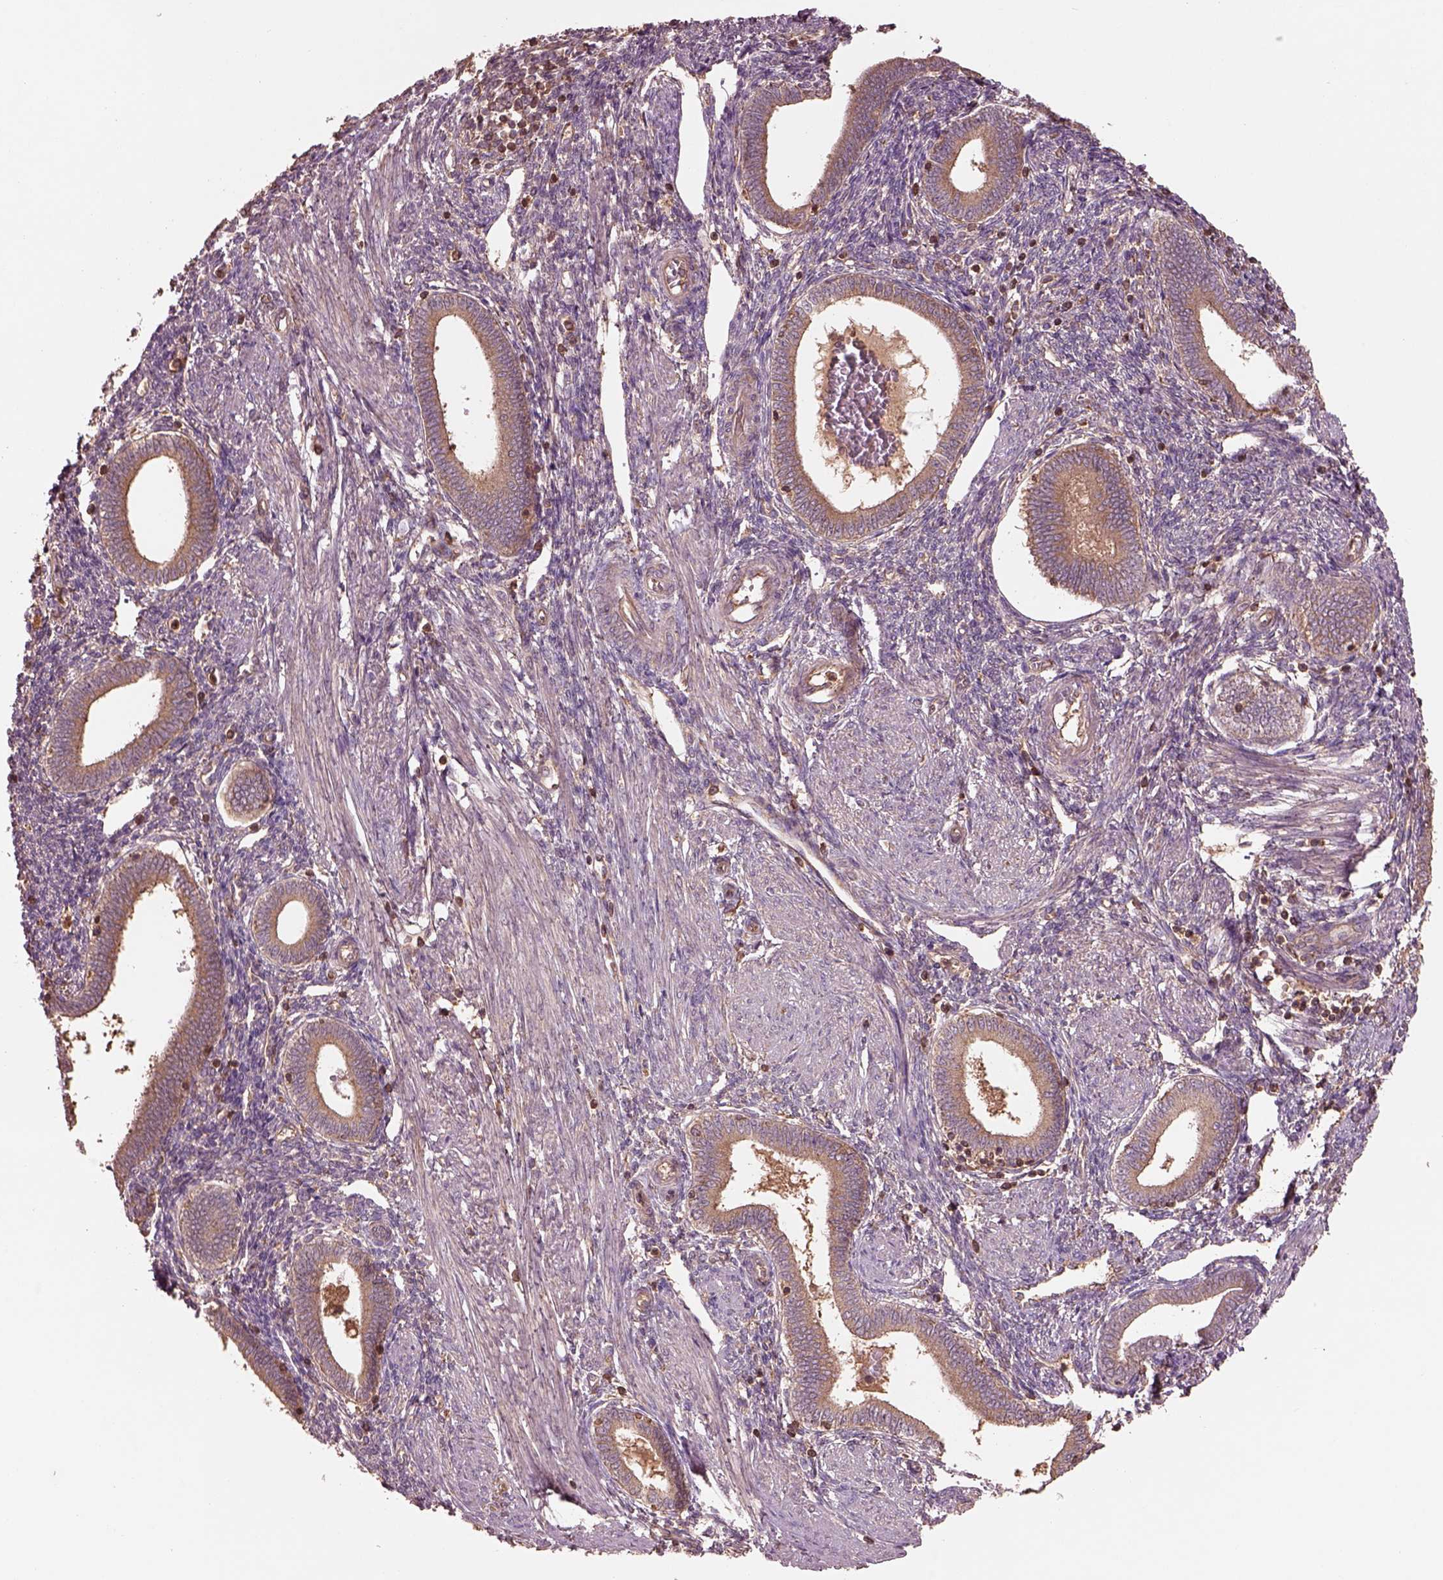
{"staining": {"intensity": "weak", "quantity": "25%-75%", "location": "cytoplasmic/membranous"}, "tissue": "endometrium", "cell_type": "Cells in endometrial stroma", "image_type": "normal", "snomed": [{"axis": "morphology", "description": "Normal tissue, NOS"}, {"axis": "topography", "description": "Endometrium"}], "caption": "The immunohistochemical stain highlights weak cytoplasmic/membranous expression in cells in endometrial stroma of benign endometrium.", "gene": "TRADD", "patient": {"sex": "female", "age": 42}}